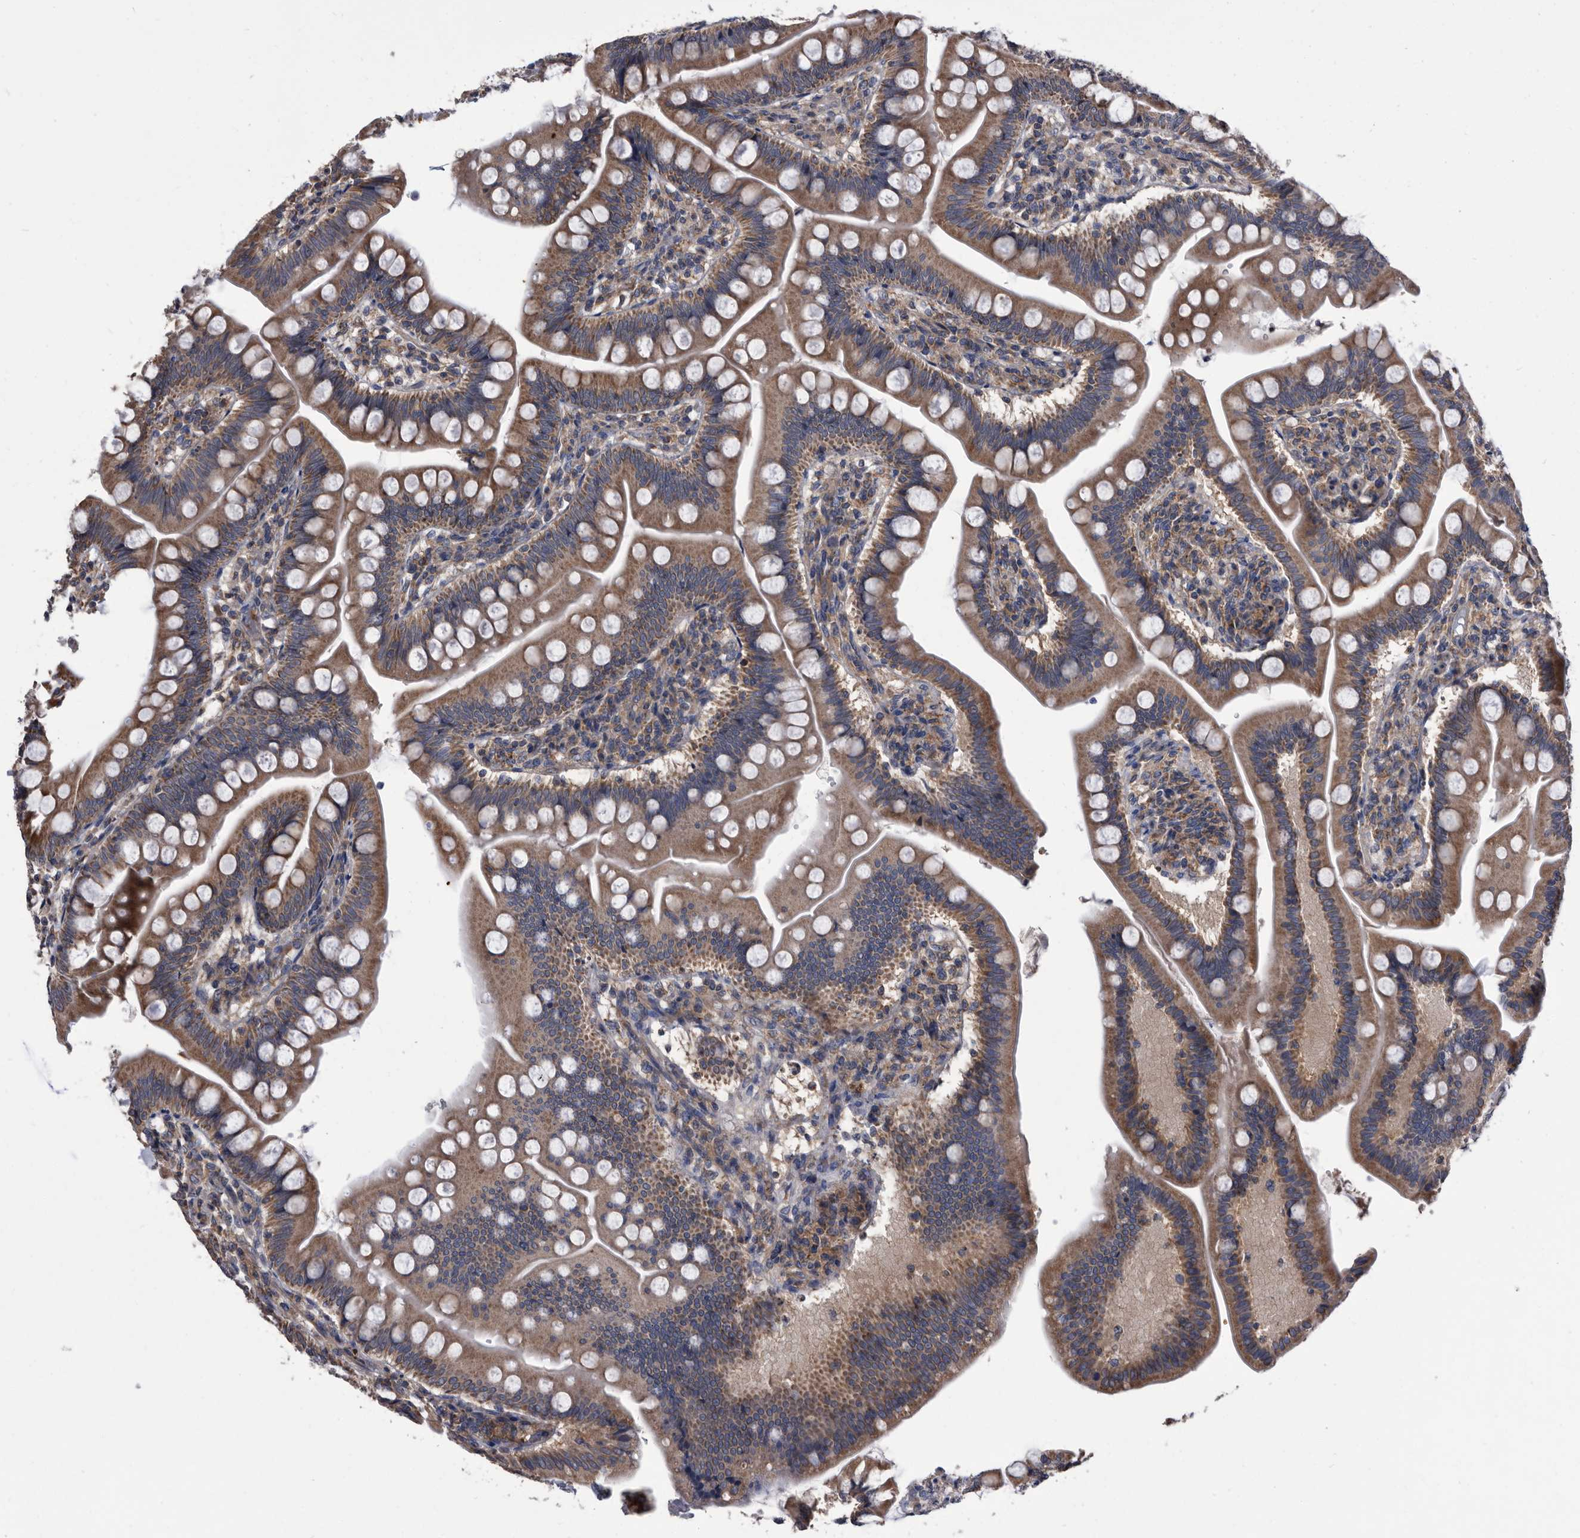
{"staining": {"intensity": "strong", "quantity": ">75%", "location": "cytoplasmic/membranous"}, "tissue": "small intestine", "cell_type": "Glandular cells", "image_type": "normal", "snomed": [{"axis": "morphology", "description": "Normal tissue, NOS"}, {"axis": "topography", "description": "Small intestine"}], "caption": "The immunohistochemical stain highlights strong cytoplasmic/membranous staining in glandular cells of unremarkable small intestine. (IHC, brightfield microscopy, high magnification).", "gene": "DTNBP1", "patient": {"sex": "male", "age": 7}}